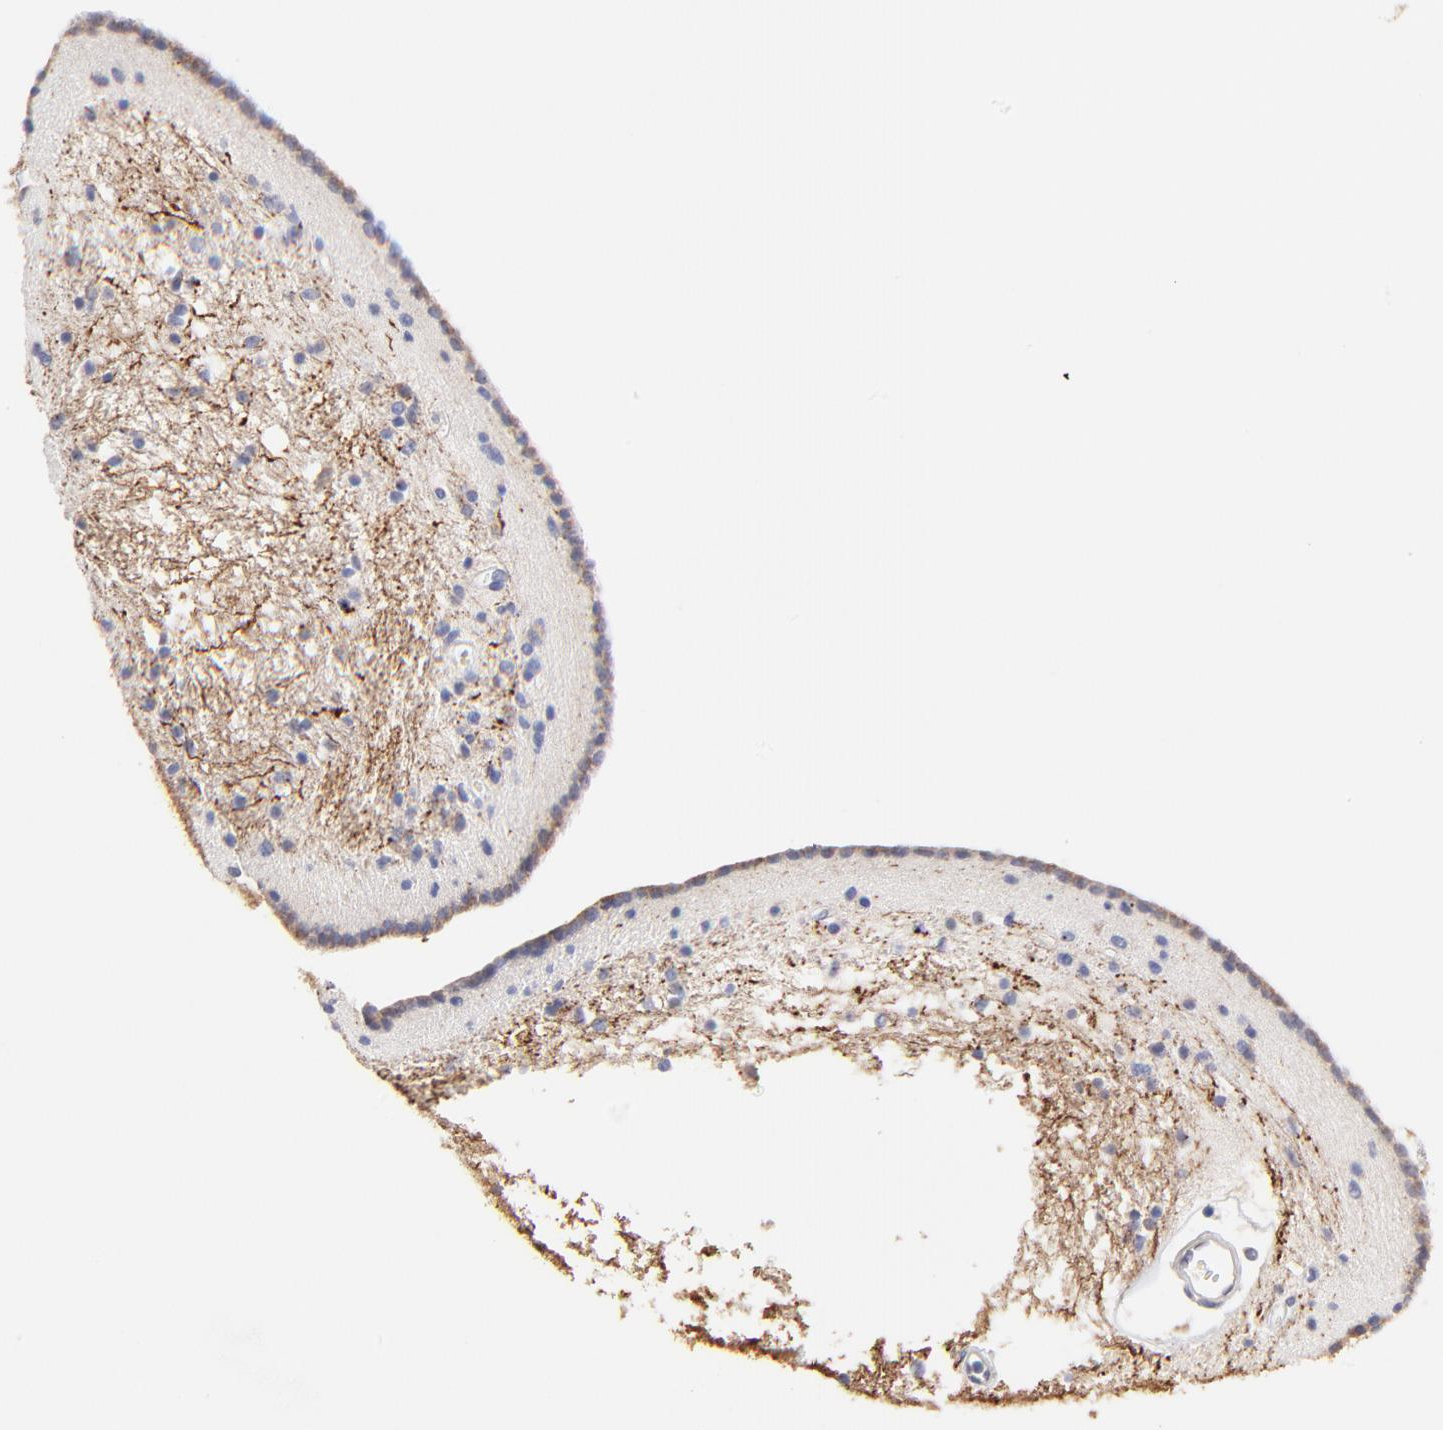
{"staining": {"intensity": "negative", "quantity": "none", "location": "none"}, "tissue": "caudate", "cell_type": "Glial cells", "image_type": "normal", "snomed": [{"axis": "morphology", "description": "Normal tissue, NOS"}, {"axis": "topography", "description": "Lateral ventricle wall"}], "caption": "An immunohistochemistry image of benign caudate is shown. There is no staining in glial cells of caudate.", "gene": "BTG2", "patient": {"sex": "male", "age": 45}}